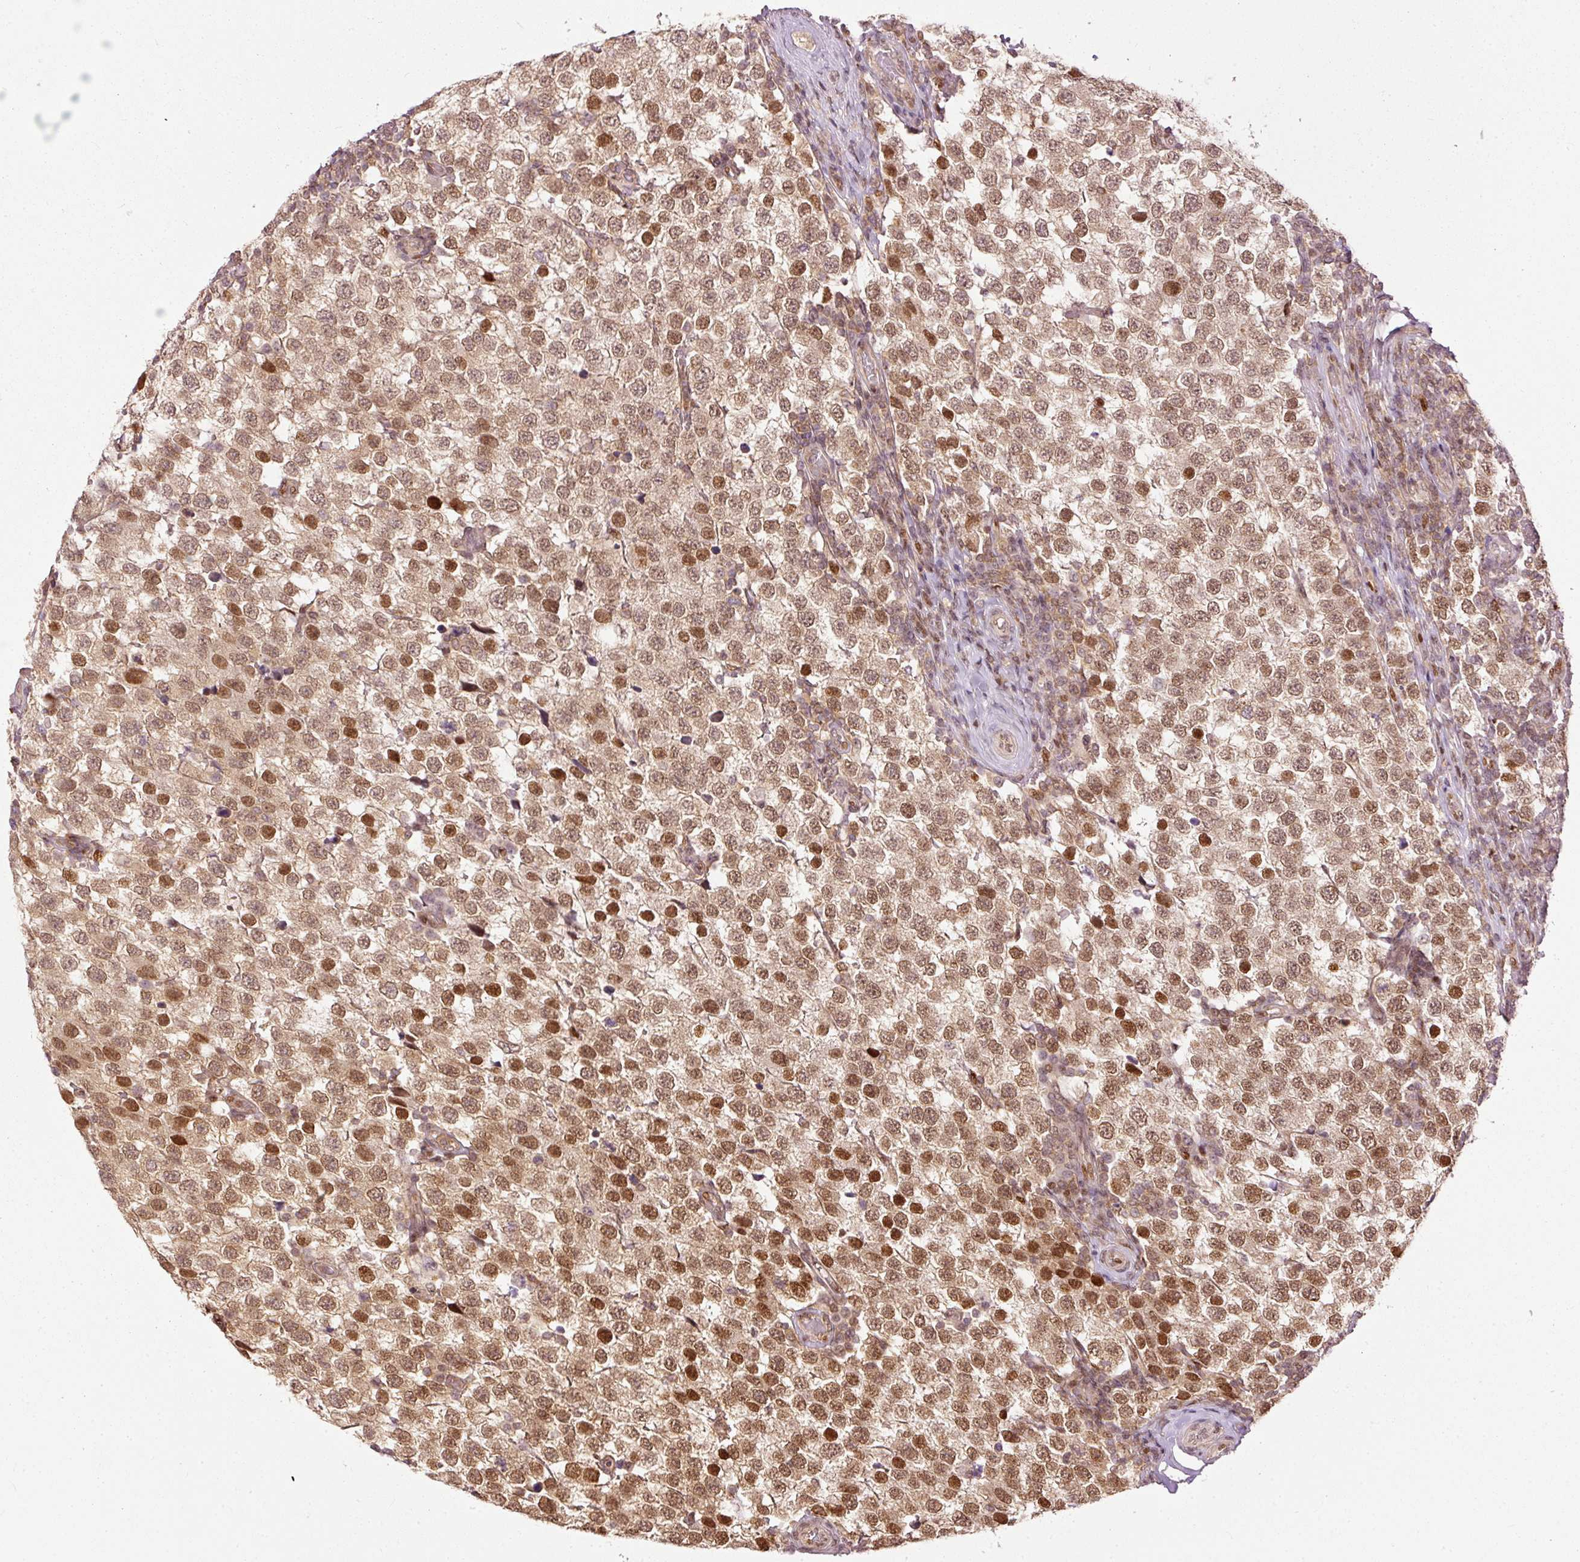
{"staining": {"intensity": "moderate", "quantity": ">75%", "location": "cytoplasmic/membranous,nuclear"}, "tissue": "testis cancer", "cell_type": "Tumor cells", "image_type": "cancer", "snomed": [{"axis": "morphology", "description": "Seminoma, NOS"}, {"axis": "topography", "description": "Testis"}], "caption": "Immunohistochemical staining of seminoma (testis) exhibits moderate cytoplasmic/membranous and nuclear protein staining in approximately >75% of tumor cells.", "gene": "ZNF778", "patient": {"sex": "male", "age": 34}}